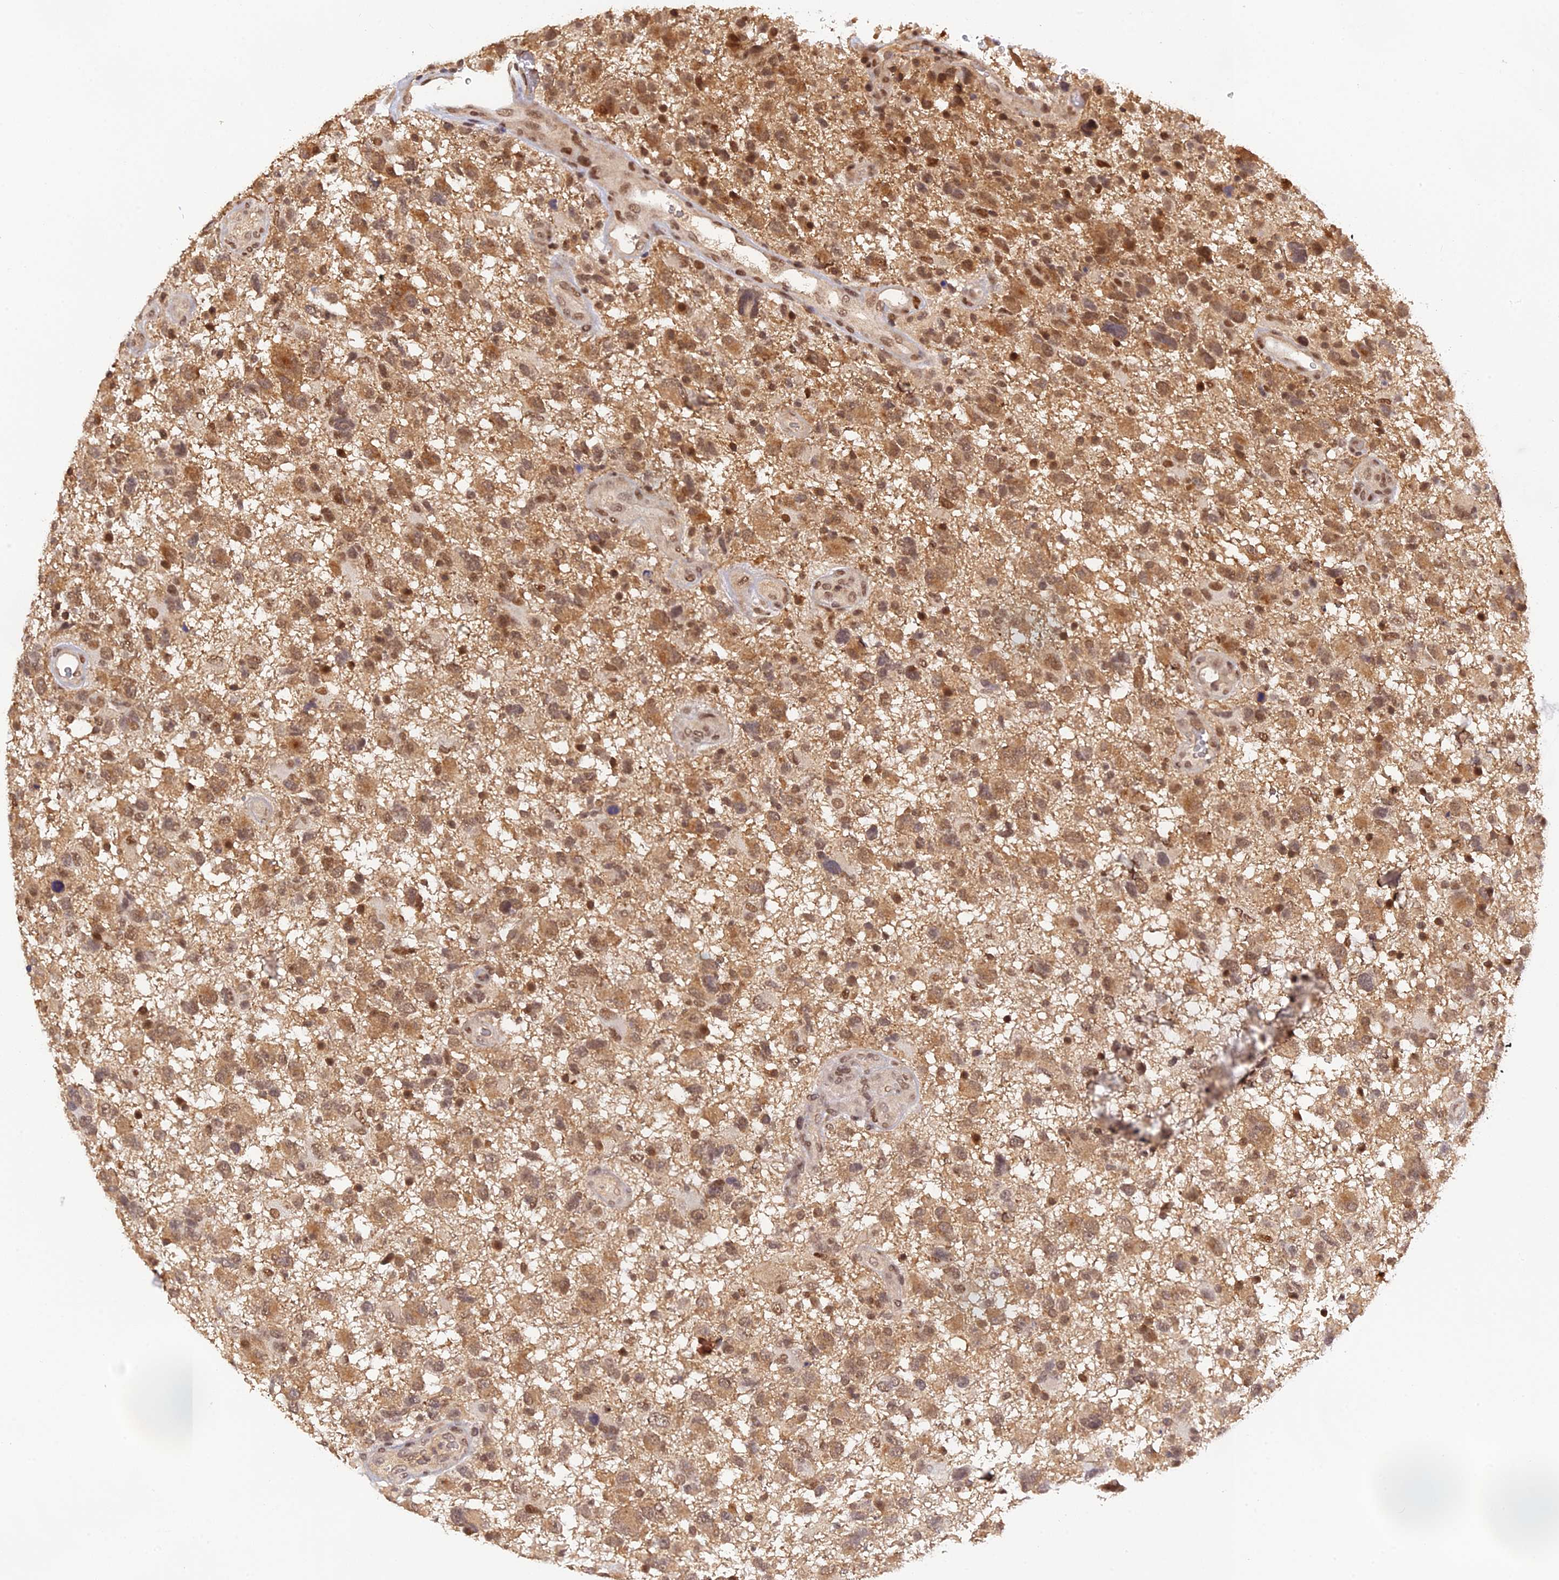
{"staining": {"intensity": "moderate", "quantity": ">75%", "location": "cytoplasmic/membranous,nuclear"}, "tissue": "glioma", "cell_type": "Tumor cells", "image_type": "cancer", "snomed": [{"axis": "morphology", "description": "Glioma, malignant, High grade"}, {"axis": "topography", "description": "Brain"}], "caption": "Immunohistochemistry (DAB) staining of glioma exhibits moderate cytoplasmic/membranous and nuclear protein expression in about >75% of tumor cells.", "gene": "ZNF436", "patient": {"sex": "male", "age": 61}}